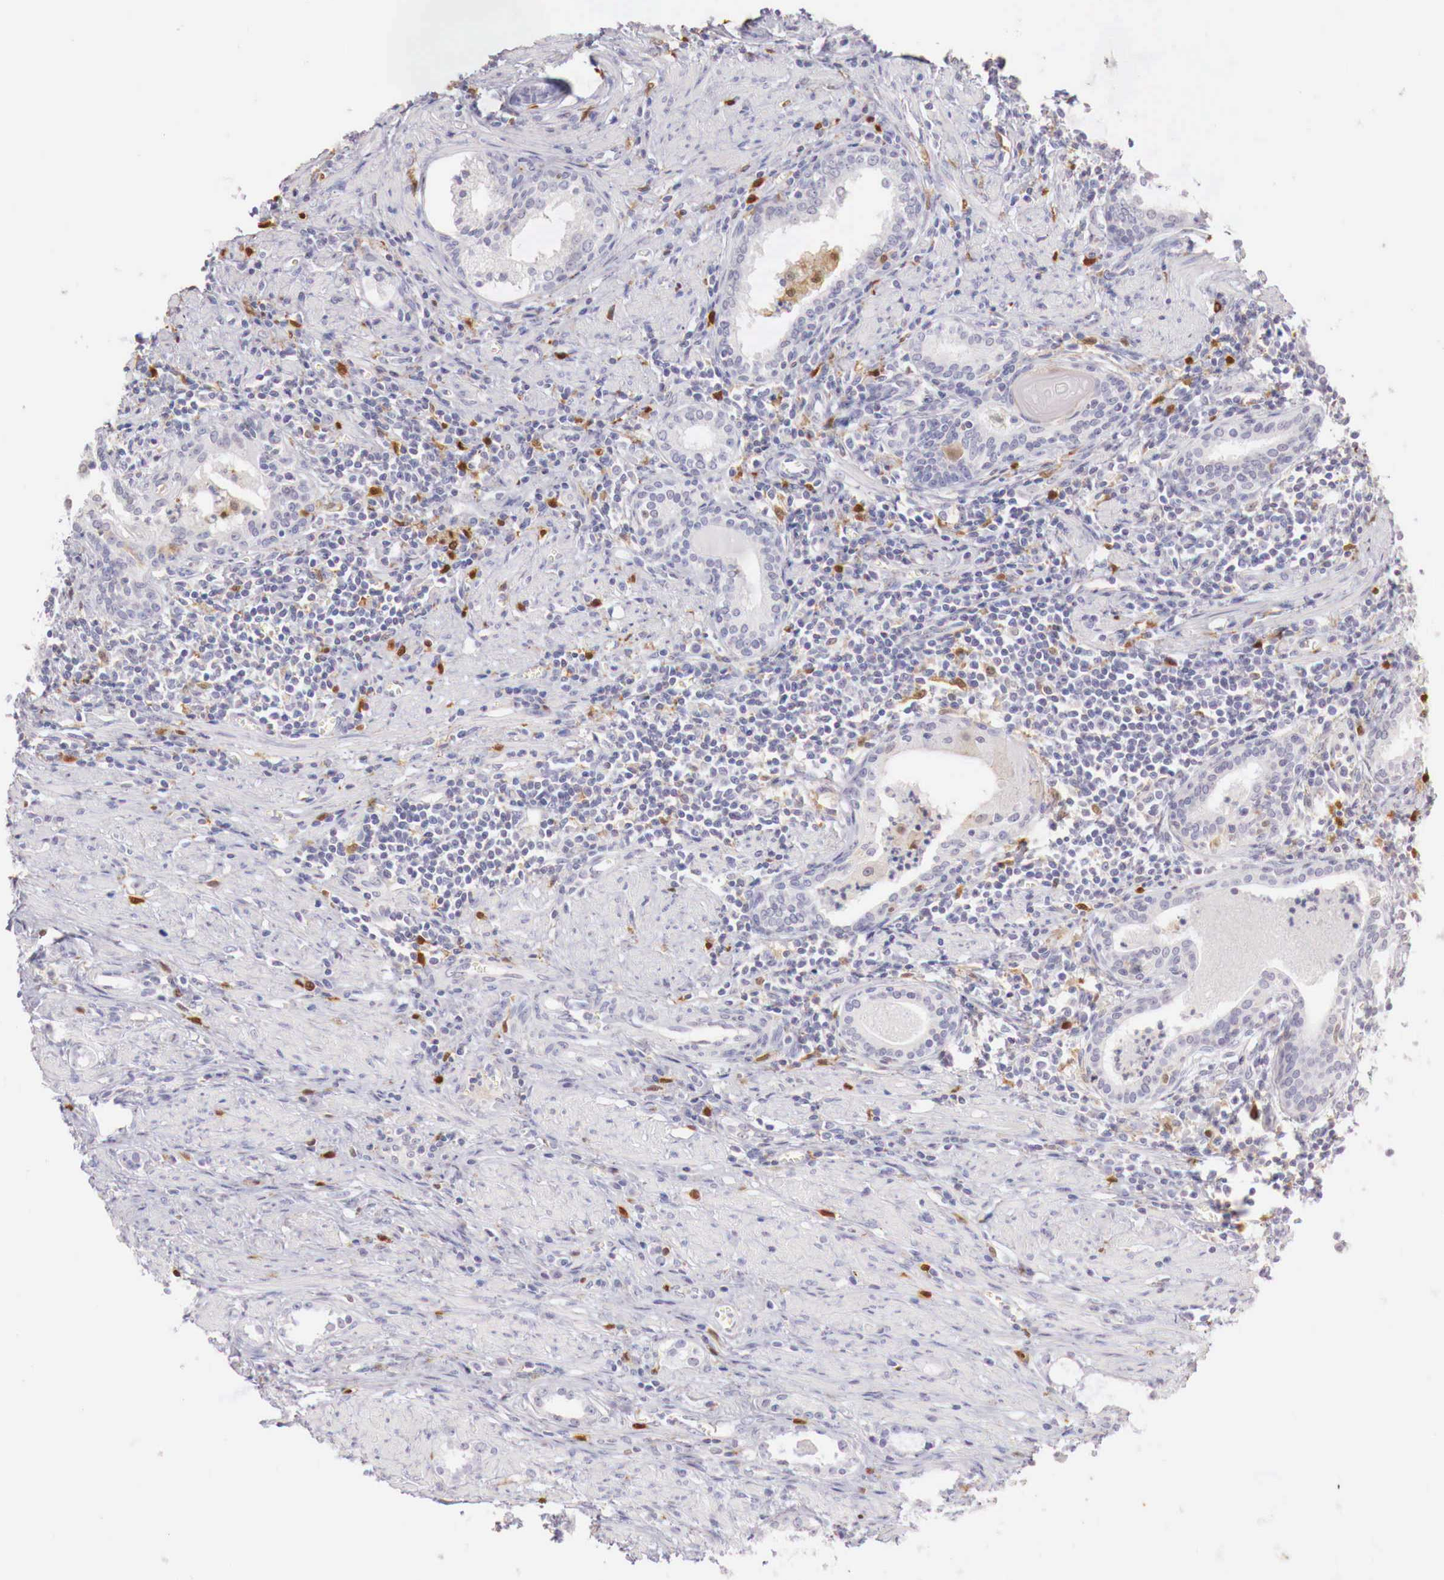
{"staining": {"intensity": "negative", "quantity": "none", "location": "none"}, "tissue": "prostate cancer", "cell_type": "Tumor cells", "image_type": "cancer", "snomed": [{"axis": "morphology", "description": "Adenocarcinoma, Medium grade"}, {"axis": "topography", "description": "Prostate"}], "caption": "Tumor cells are negative for brown protein staining in prostate medium-grade adenocarcinoma.", "gene": "RENBP", "patient": {"sex": "male", "age": 73}}